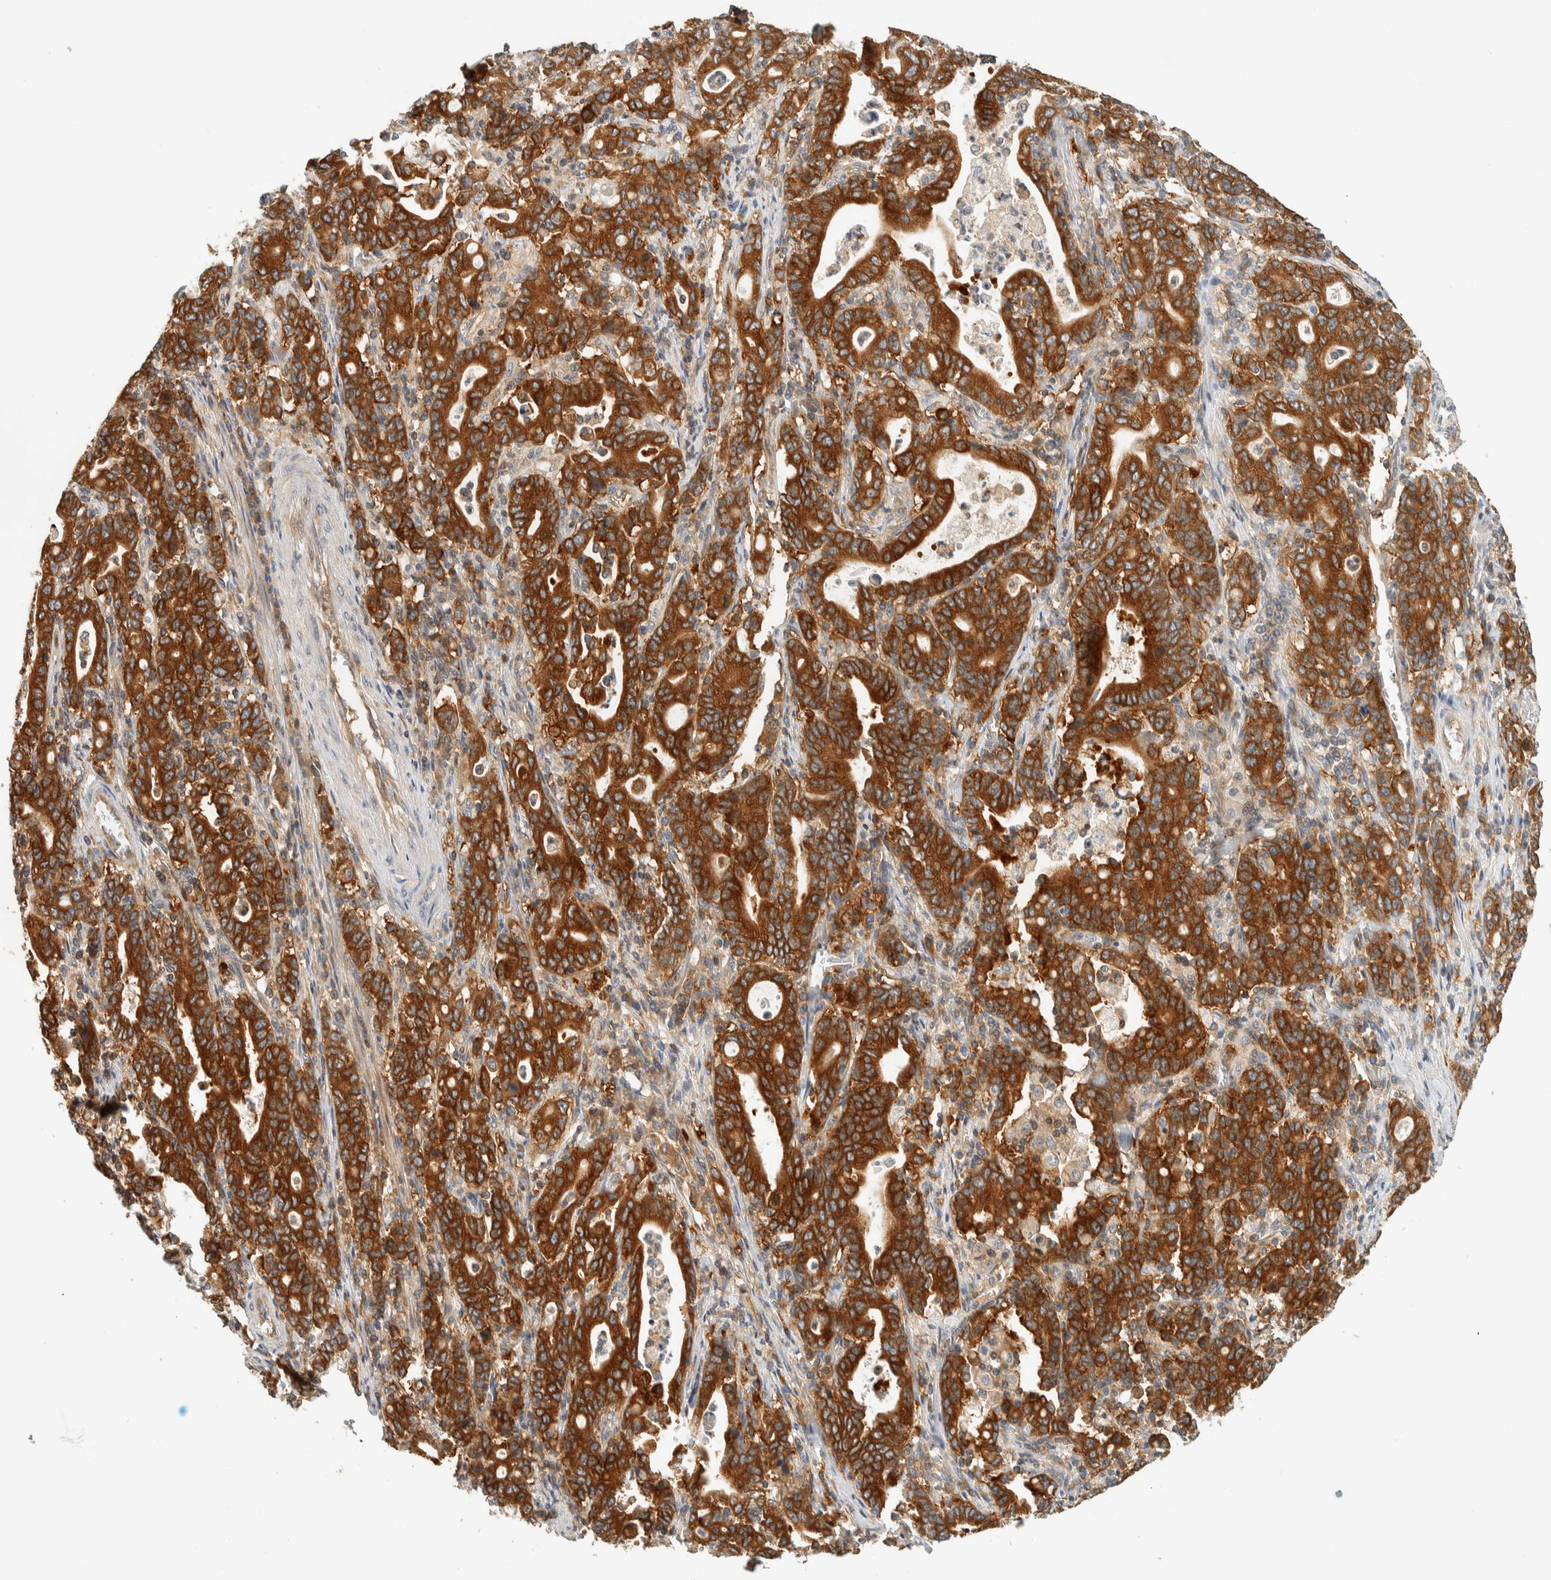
{"staining": {"intensity": "strong", "quantity": ">75%", "location": "cytoplasmic/membranous"}, "tissue": "stomach cancer", "cell_type": "Tumor cells", "image_type": "cancer", "snomed": [{"axis": "morphology", "description": "Adenocarcinoma, NOS"}, {"axis": "topography", "description": "Stomach, upper"}], "caption": "The micrograph displays staining of adenocarcinoma (stomach), revealing strong cytoplasmic/membranous protein staining (brown color) within tumor cells.", "gene": "ARFGEF1", "patient": {"sex": "male", "age": 69}}